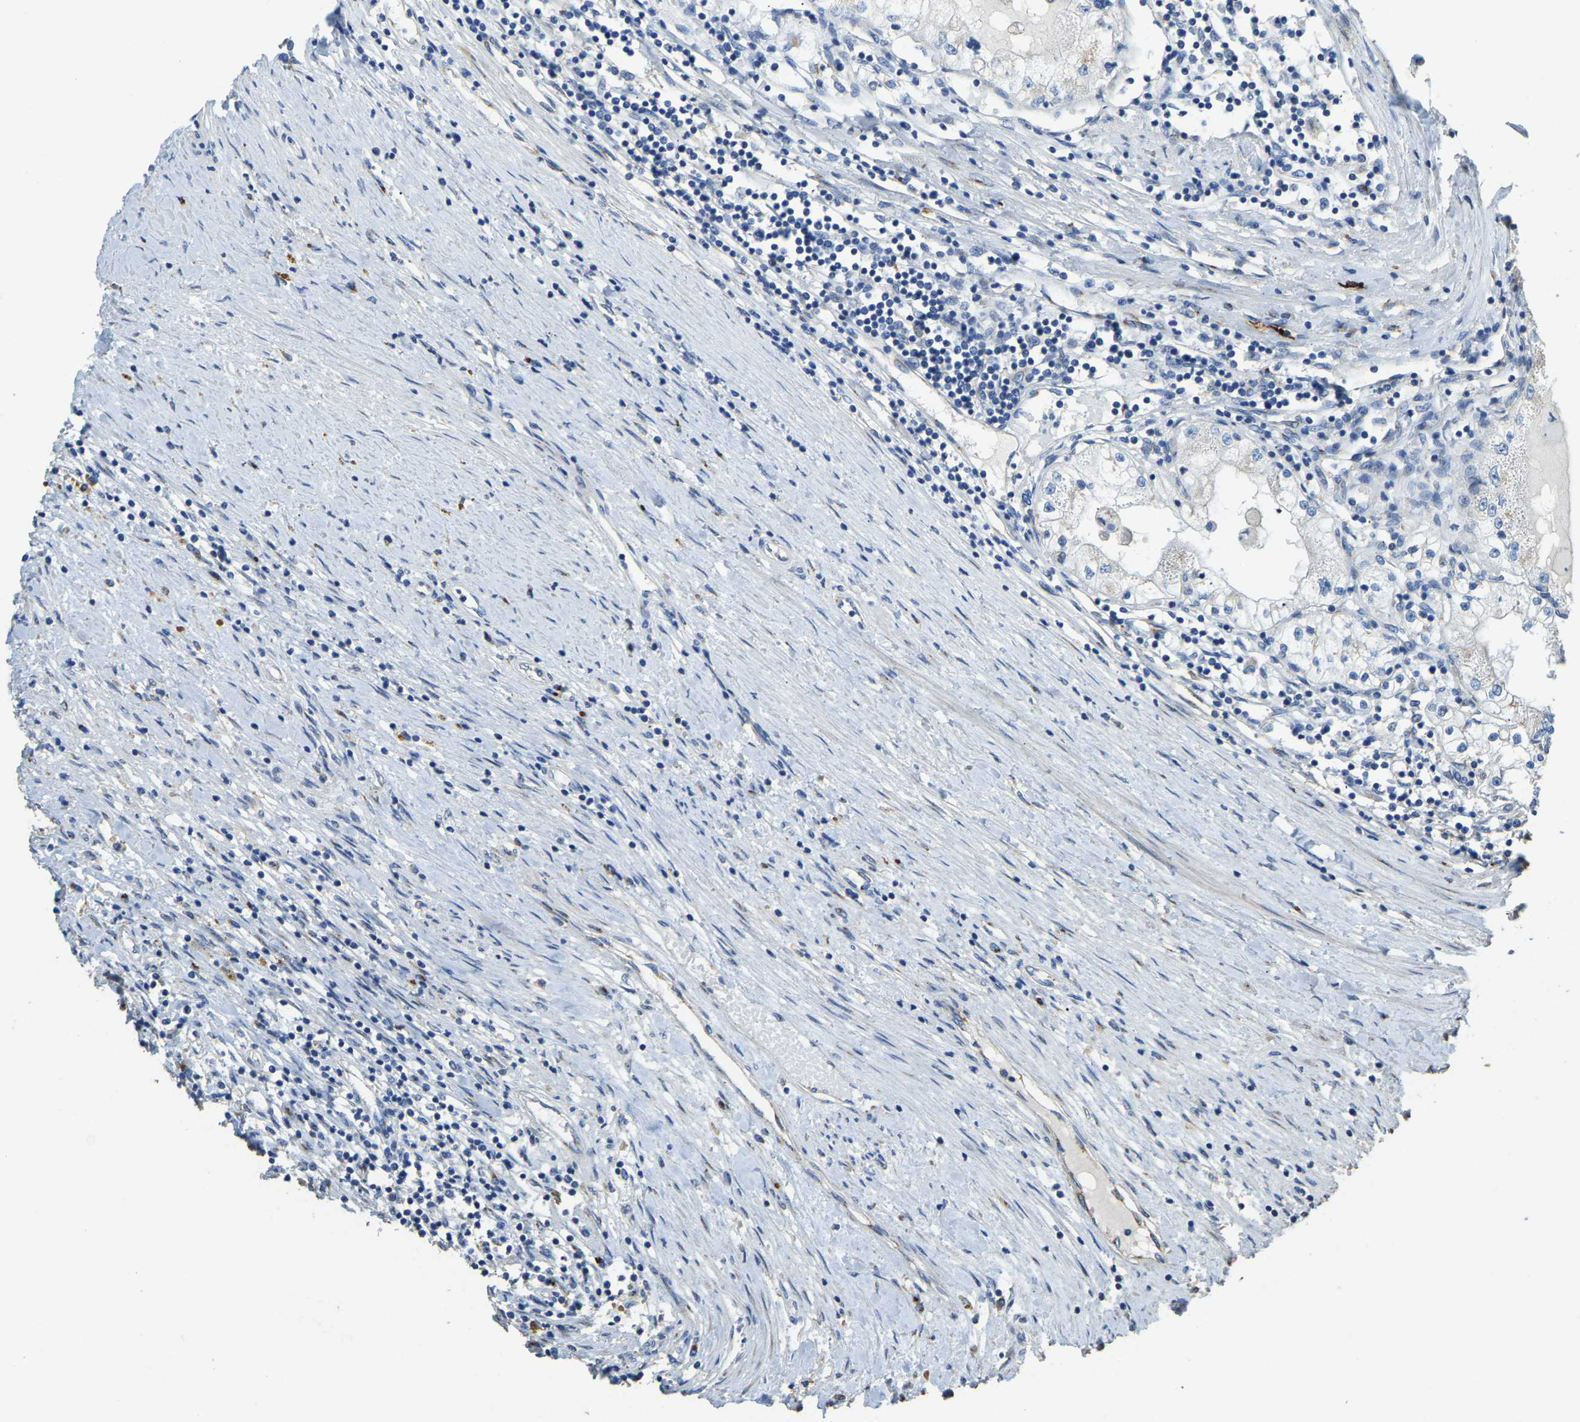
{"staining": {"intensity": "negative", "quantity": "none", "location": "none"}, "tissue": "renal cancer", "cell_type": "Tumor cells", "image_type": "cancer", "snomed": [{"axis": "morphology", "description": "Adenocarcinoma, NOS"}, {"axis": "topography", "description": "Kidney"}], "caption": "A high-resolution image shows IHC staining of renal adenocarcinoma, which demonstrates no significant expression in tumor cells.", "gene": "FAM174A", "patient": {"sex": "male", "age": 68}}